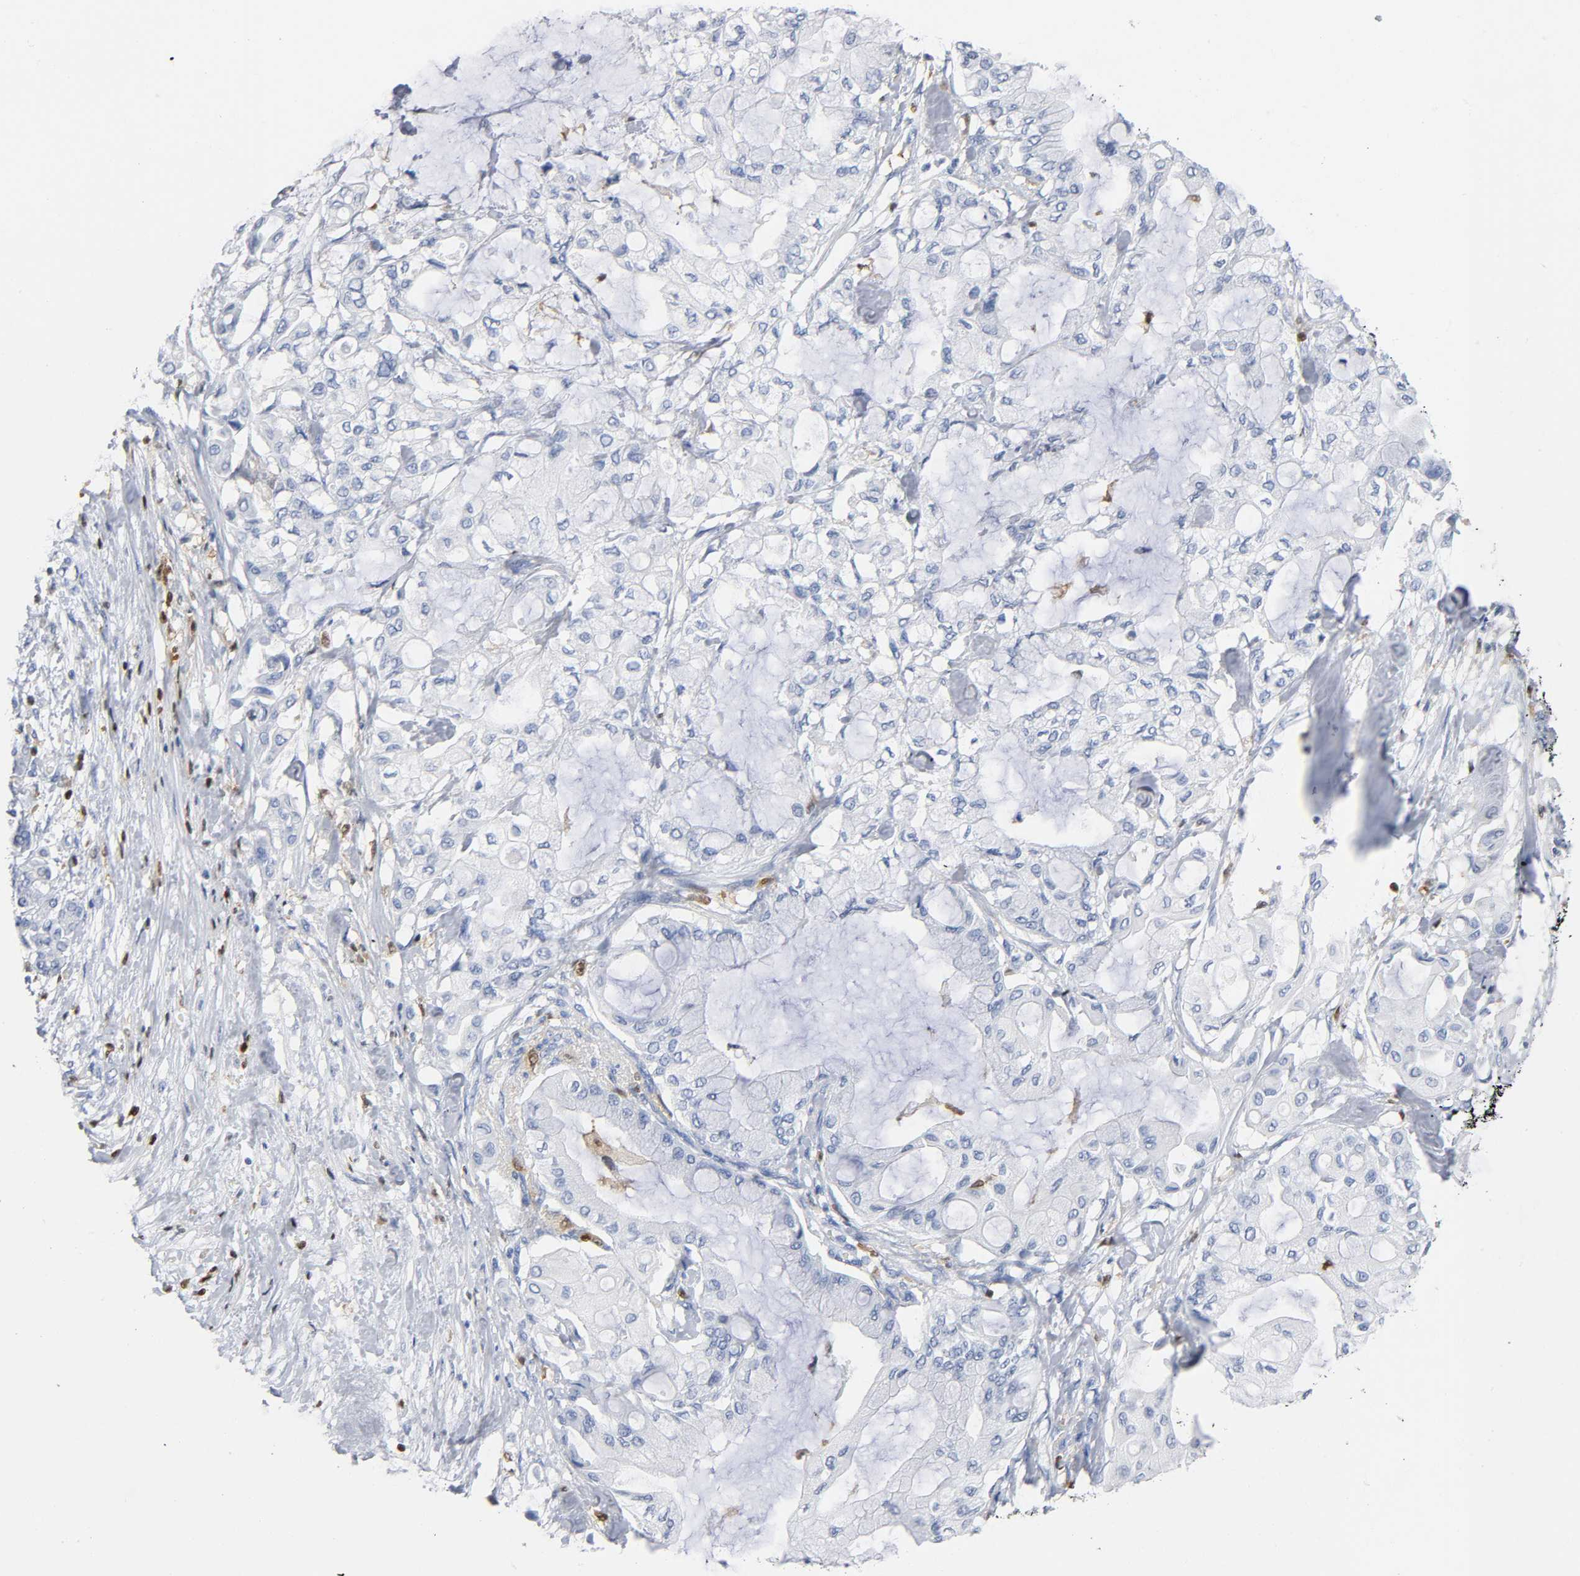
{"staining": {"intensity": "negative", "quantity": "none", "location": "none"}, "tissue": "pancreatic cancer", "cell_type": "Tumor cells", "image_type": "cancer", "snomed": [{"axis": "morphology", "description": "Adenocarcinoma, NOS"}, {"axis": "topography", "description": "Pancreas"}], "caption": "The image demonstrates no staining of tumor cells in pancreatic cancer (adenocarcinoma).", "gene": "DOK2", "patient": {"sex": "male", "age": 79}}